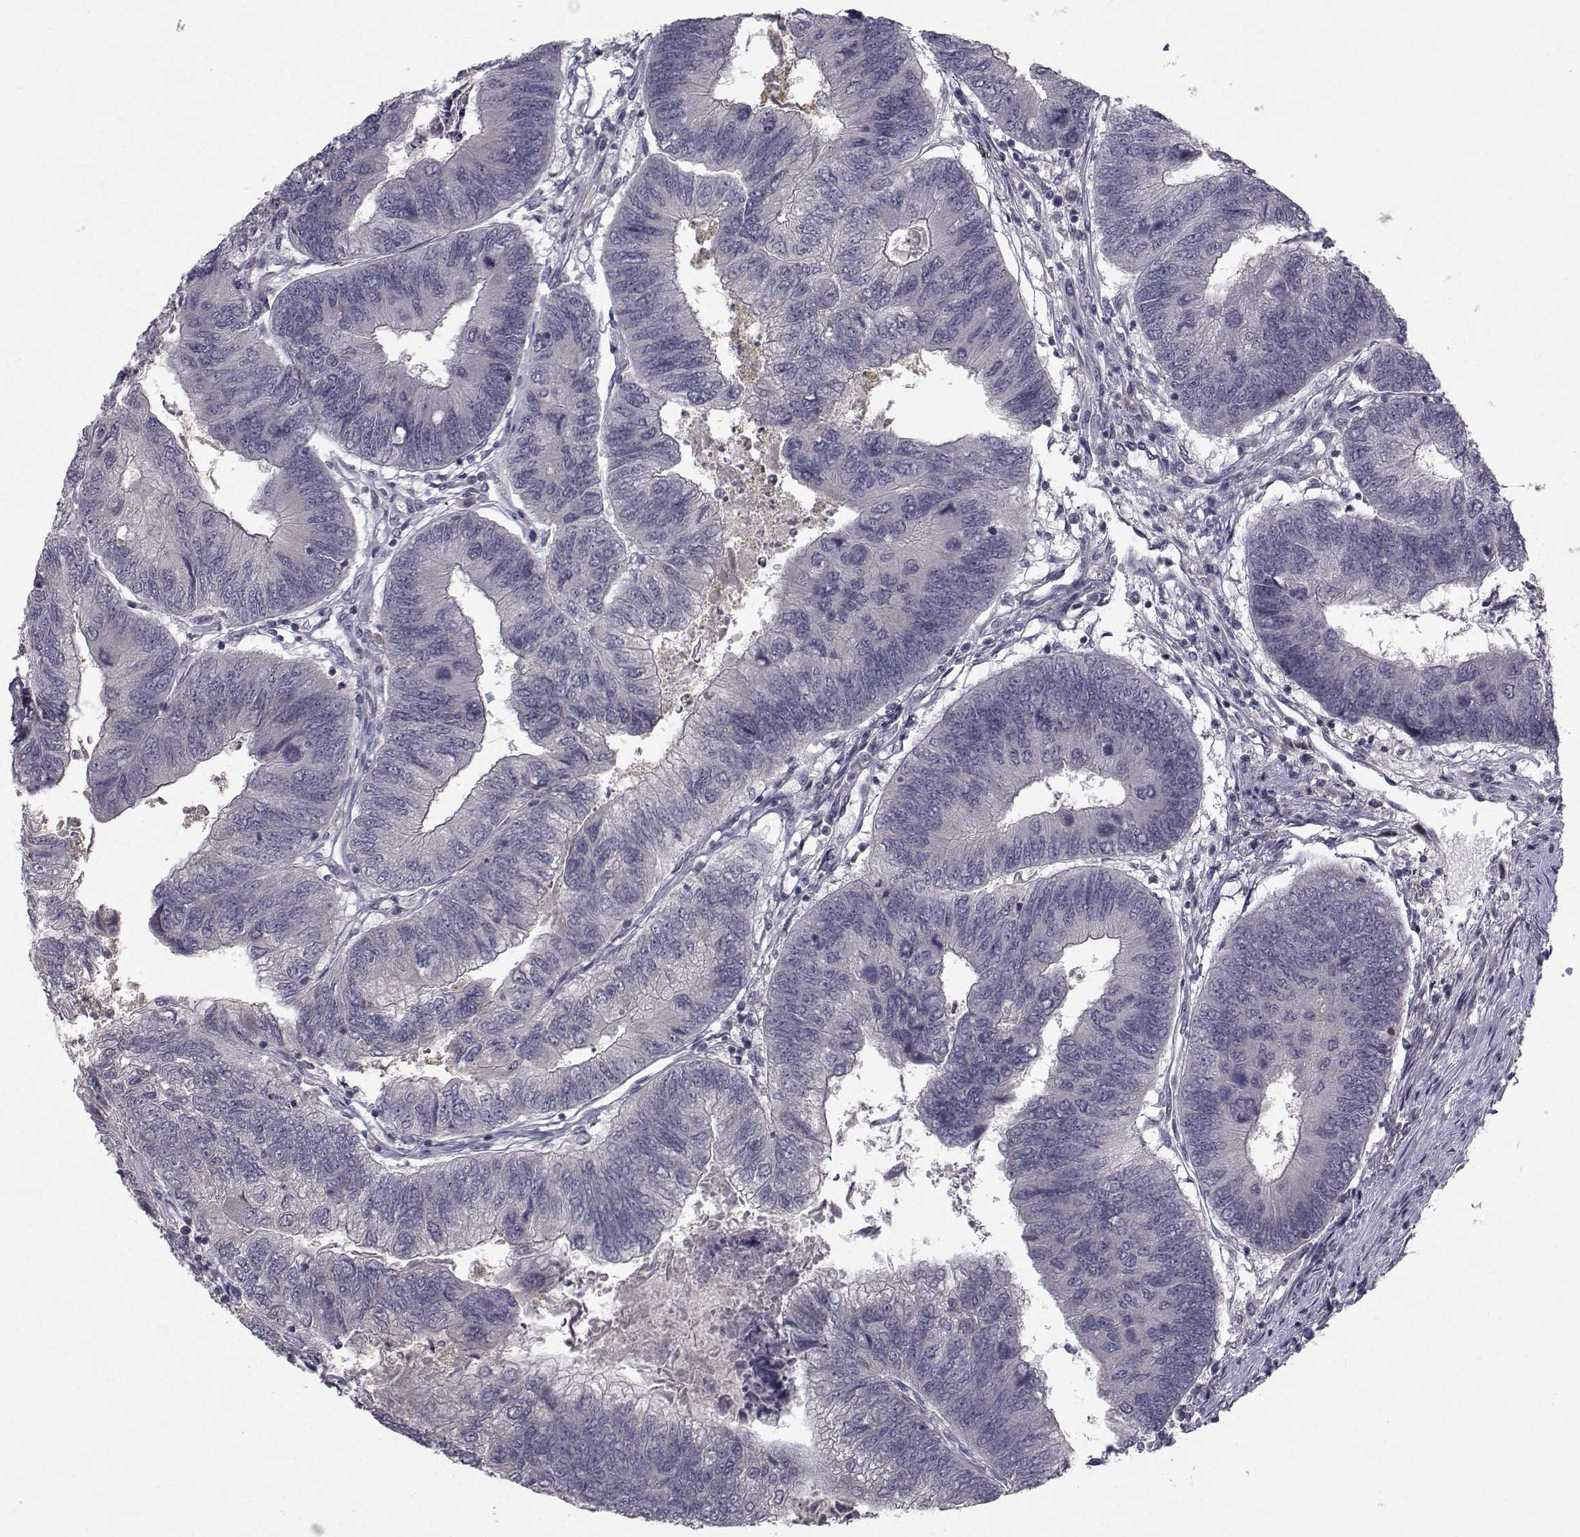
{"staining": {"intensity": "negative", "quantity": "none", "location": "none"}, "tissue": "colorectal cancer", "cell_type": "Tumor cells", "image_type": "cancer", "snomed": [{"axis": "morphology", "description": "Adenocarcinoma, NOS"}, {"axis": "topography", "description": "Colon"}], "caption": "DAB immunohistochemical staining of colorectal cancer exhibits no significant staining in tumor cells.", "gene": "FDXR", "patient": {"sex": "female", "age": 67}}